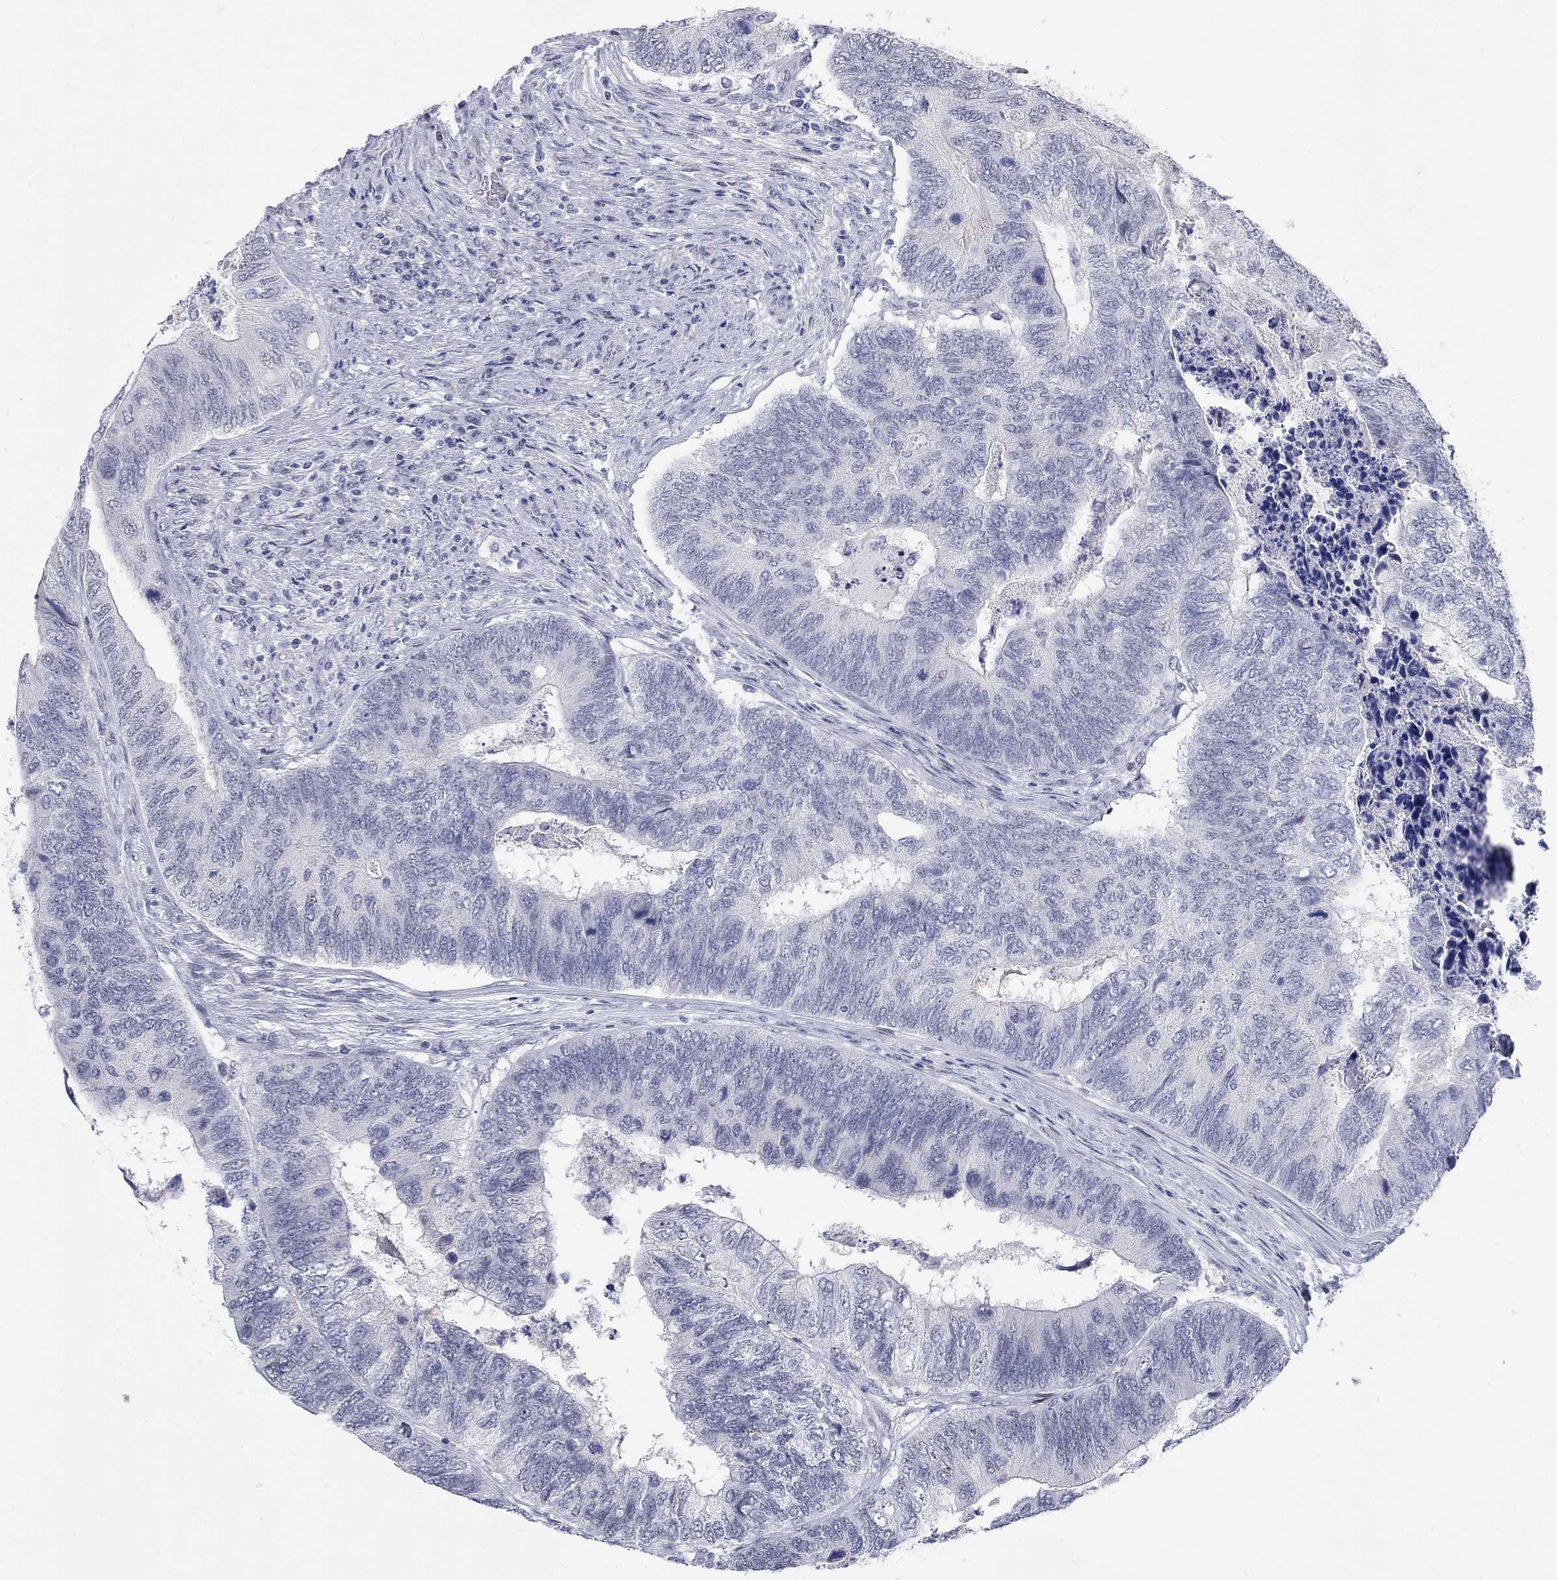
{"staining": {"intensity": "negative", "quantity": "none", "location": "none"}, "tissue": "colorectal cancer", "cell_type": "Tumor cells", "image_type": "cancer", "snomed": [{"axis": "morphology", "description": "Adenocarcinoma, NOS"}, {"axis": "topography", "description": "Colon"}], "caption": "The photomicrograph displays no staining of tumor cells in colorectal adenocarcinoma.", "gene": "WASF3", "patient": {"sex": "female", "age": 67}}